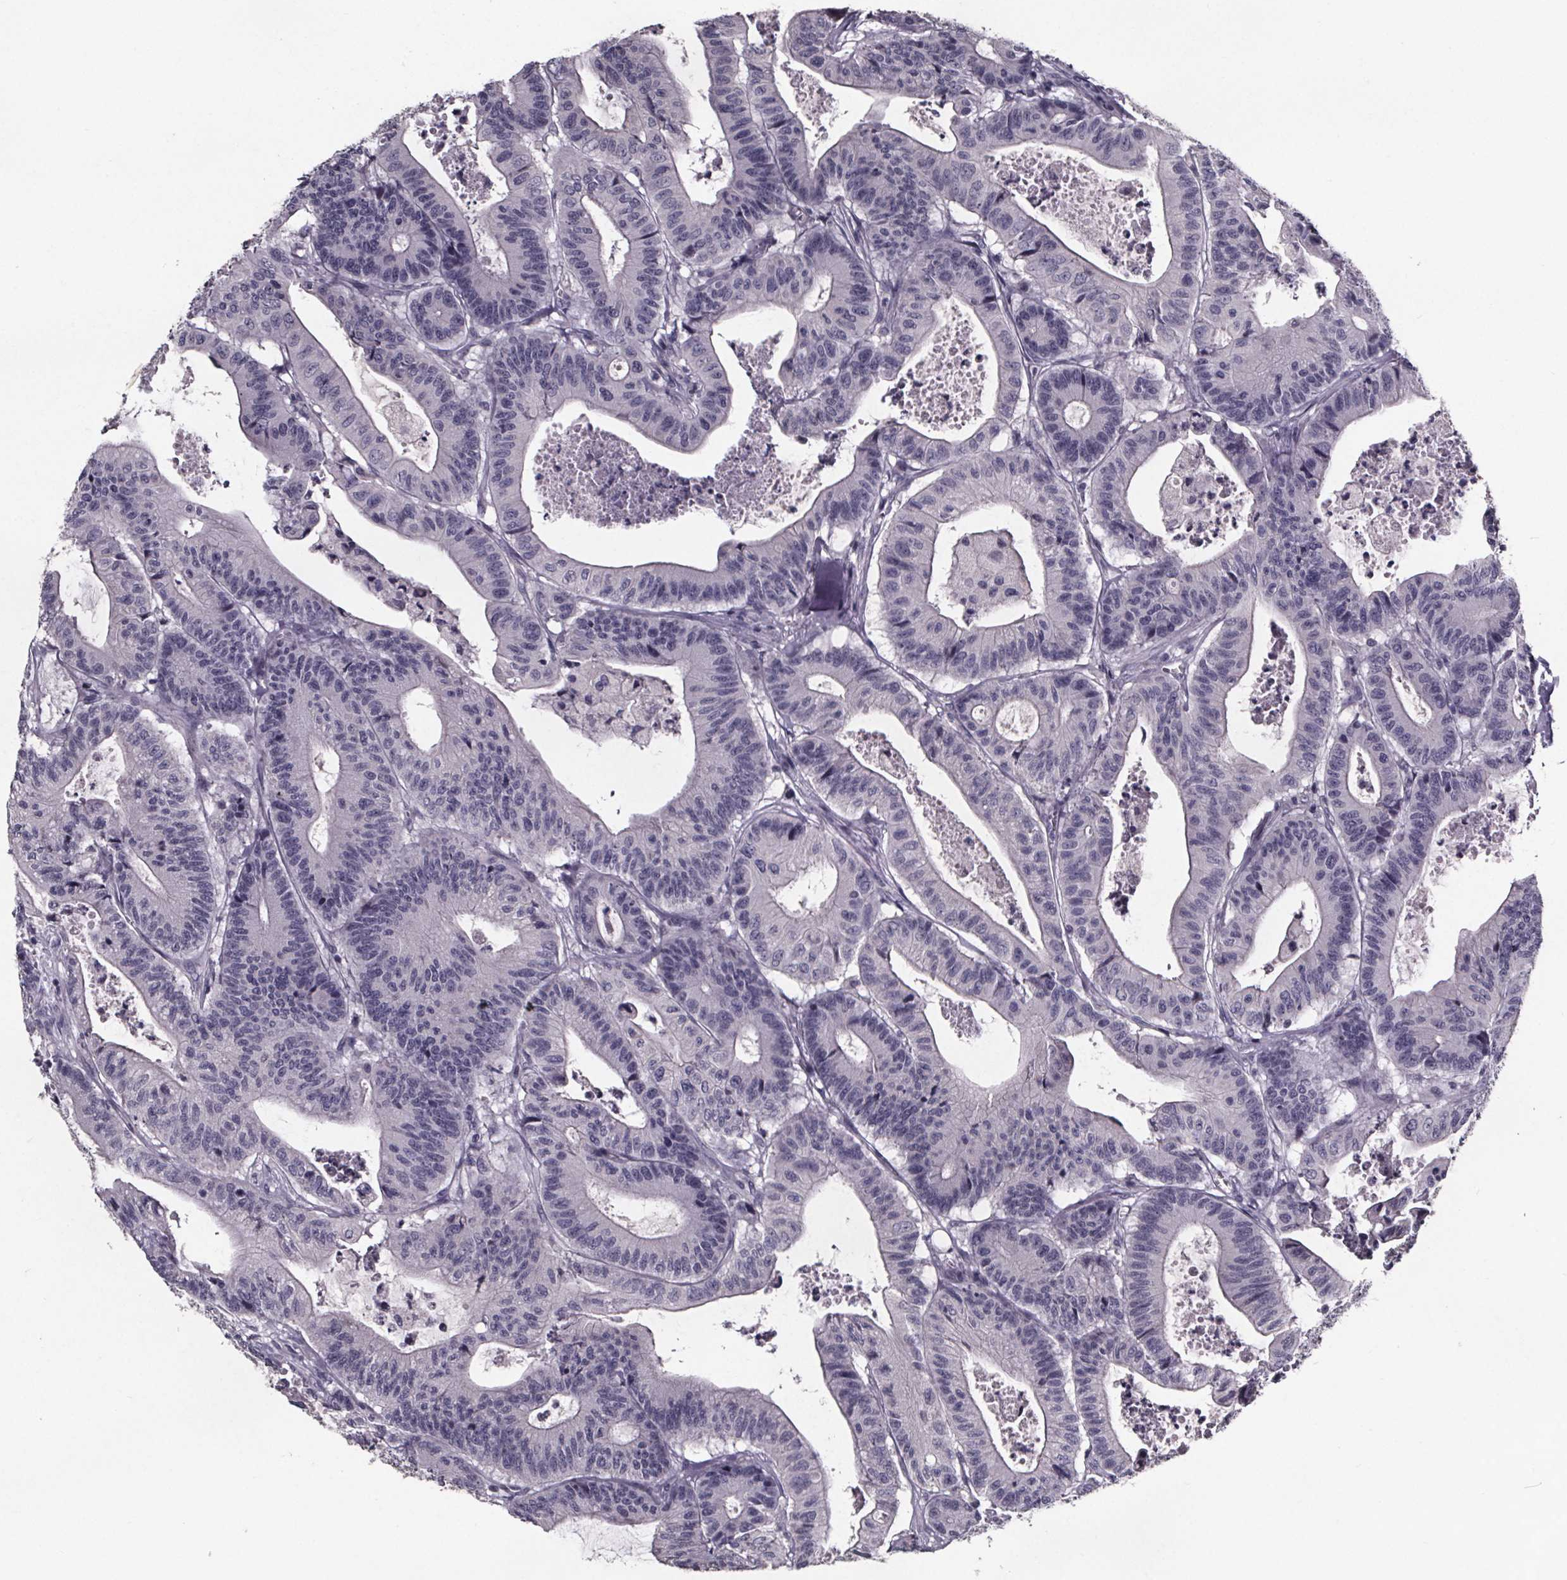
{"staining": {"intensity": "negative", "quantity": "none", "location": "none"}, "tissue": "colorectal cancer", "cell_type": "Tumor cells", "image_type": "cancer", "snomed": [{"axis": "morphology", "description": "Adenocarcinoma, NOS"}, {"axis": "topography", "description": "Colon"}], "caption": "Tumor cells are negative for brown protein staining in colorectal cancer. The staining is performed using DAB (3,3'-diaminobenzidine) brown chromogen with nuclei counter-stained in using hematoxylin.", "gene": "AR", "patient": {"sex": "female", "age": 84}}